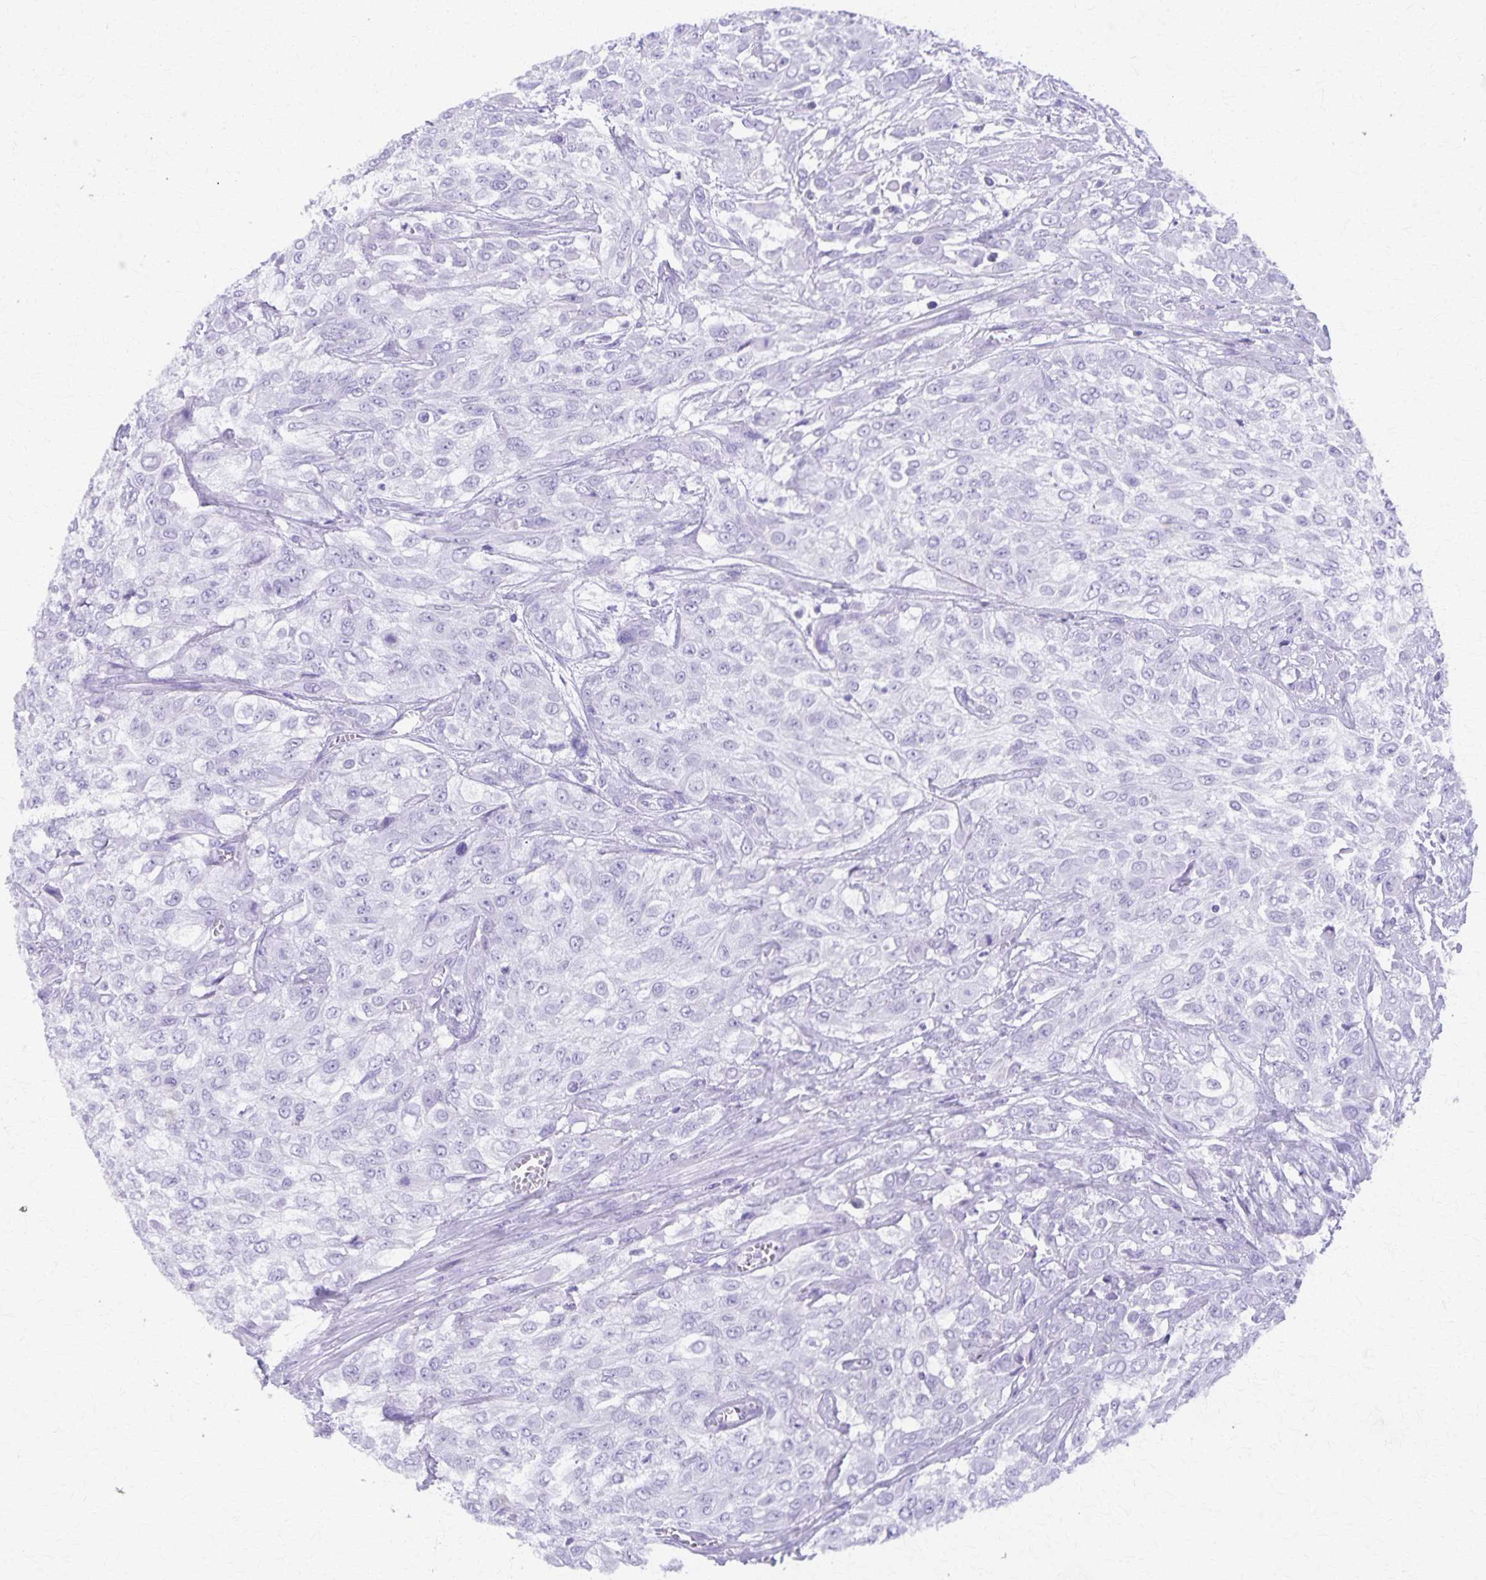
{"staining": {"intensity": "negative", "quantity": "none", "location": "none"}, "tissue": "urothelial cancer", "cell_type": "Tumor cells", "image_type": "cancer", "snomed": [{"axis": "morphology", "description": "Urothelial carcinoma, High grade"}, {"axis": "topography", "description": "Urinary bladder"}], "caption": "Tumor cells are negative for brown protein staining in urothelial cancer.", "gene": "DEFA5", "patient": {"sex": "male", "age": 57}}